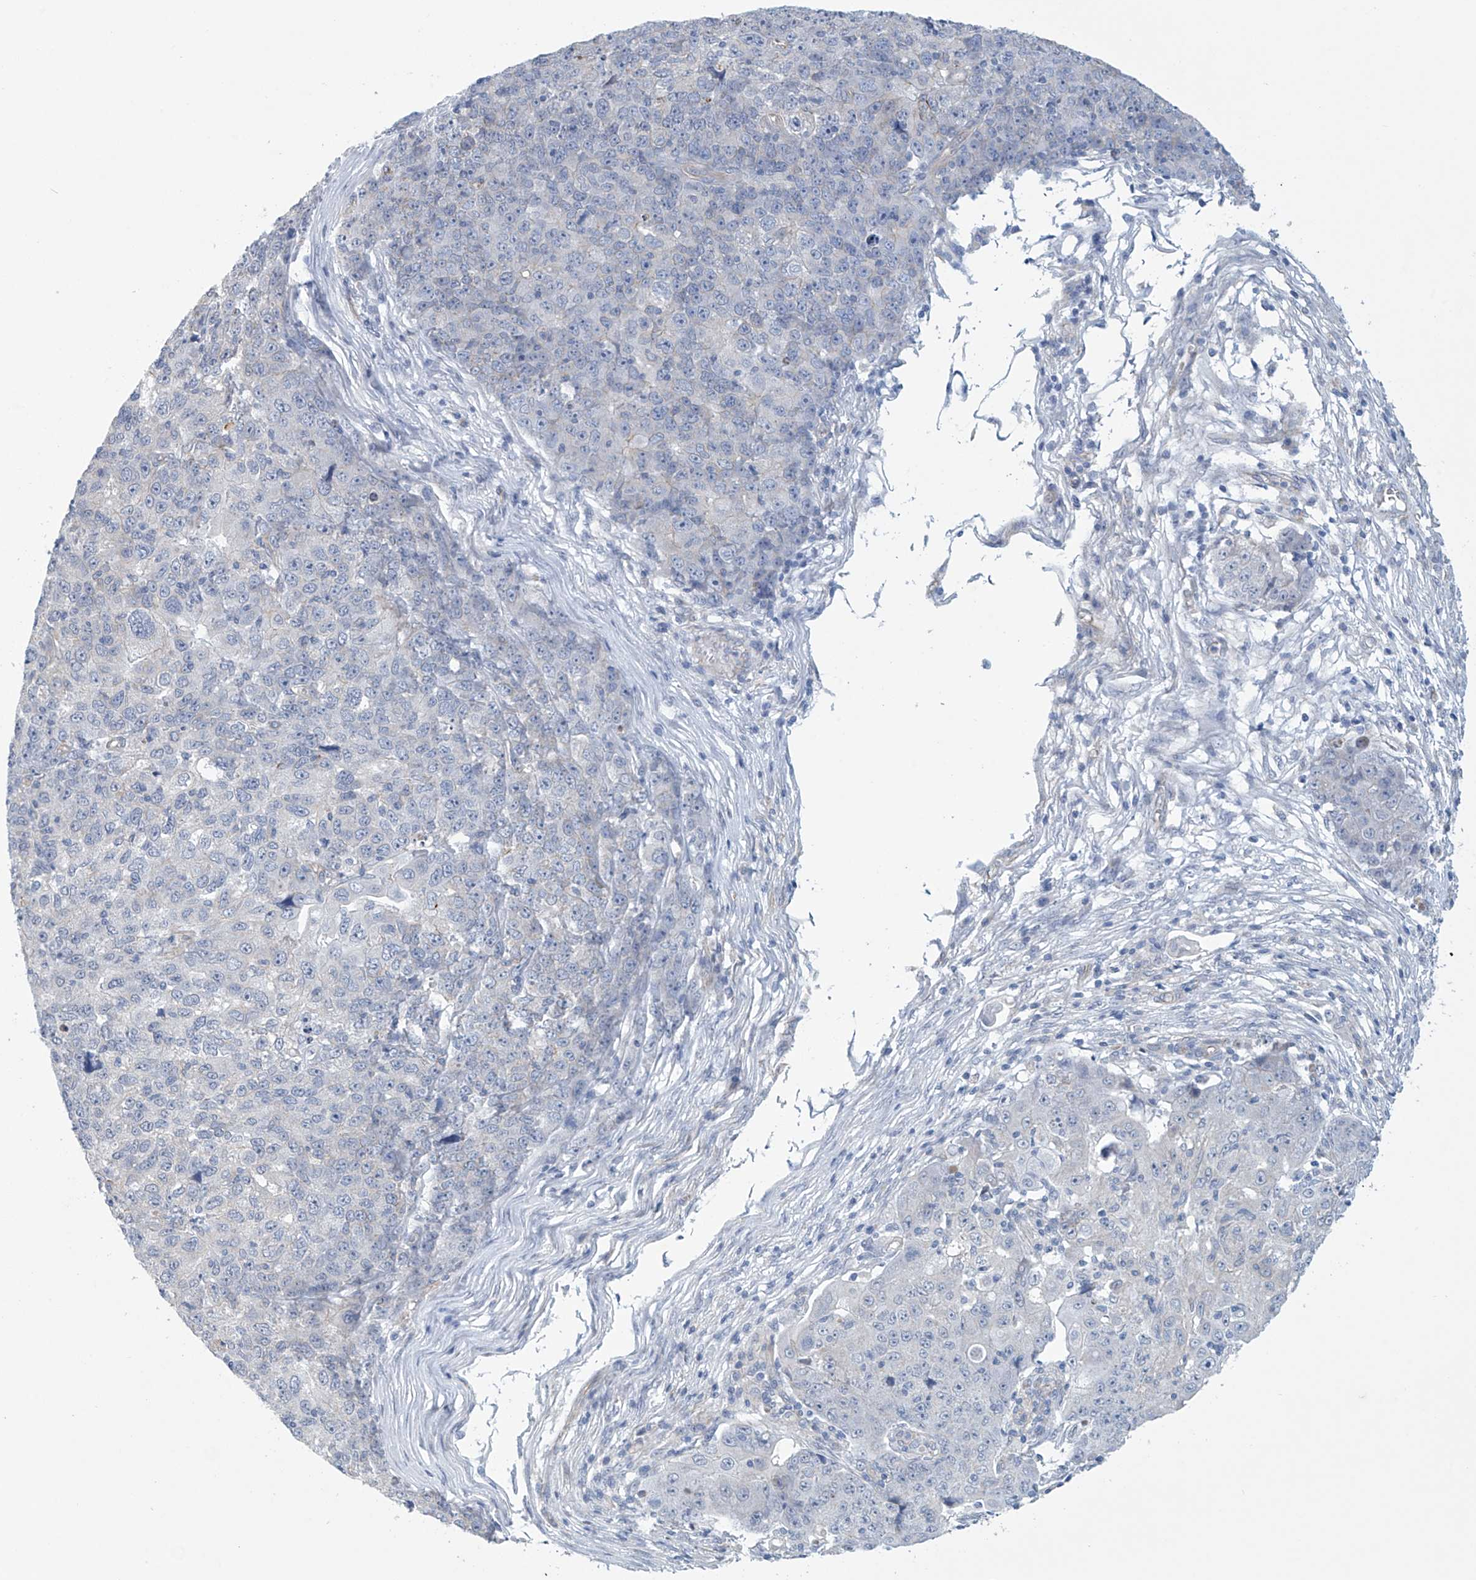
{"staining": {"intensity": "negative", "quantity": "none", "location": "none"}, "tissue": "ovarian cancer", "cell_type": "Tumor cells", "image_type": "cancer", "snomed": [{"axis": "morphology", "description": "Carcinoma, endometroid"}, {"axis": "topography", "description": "Ovary"}], "caption": "Protein analysis of ovarian cancer (endometroid carcinoma) reveals no significant staining in tumor cells.", "gene": "ABHD13", "patient": {"sex": "female", "age": 42}}